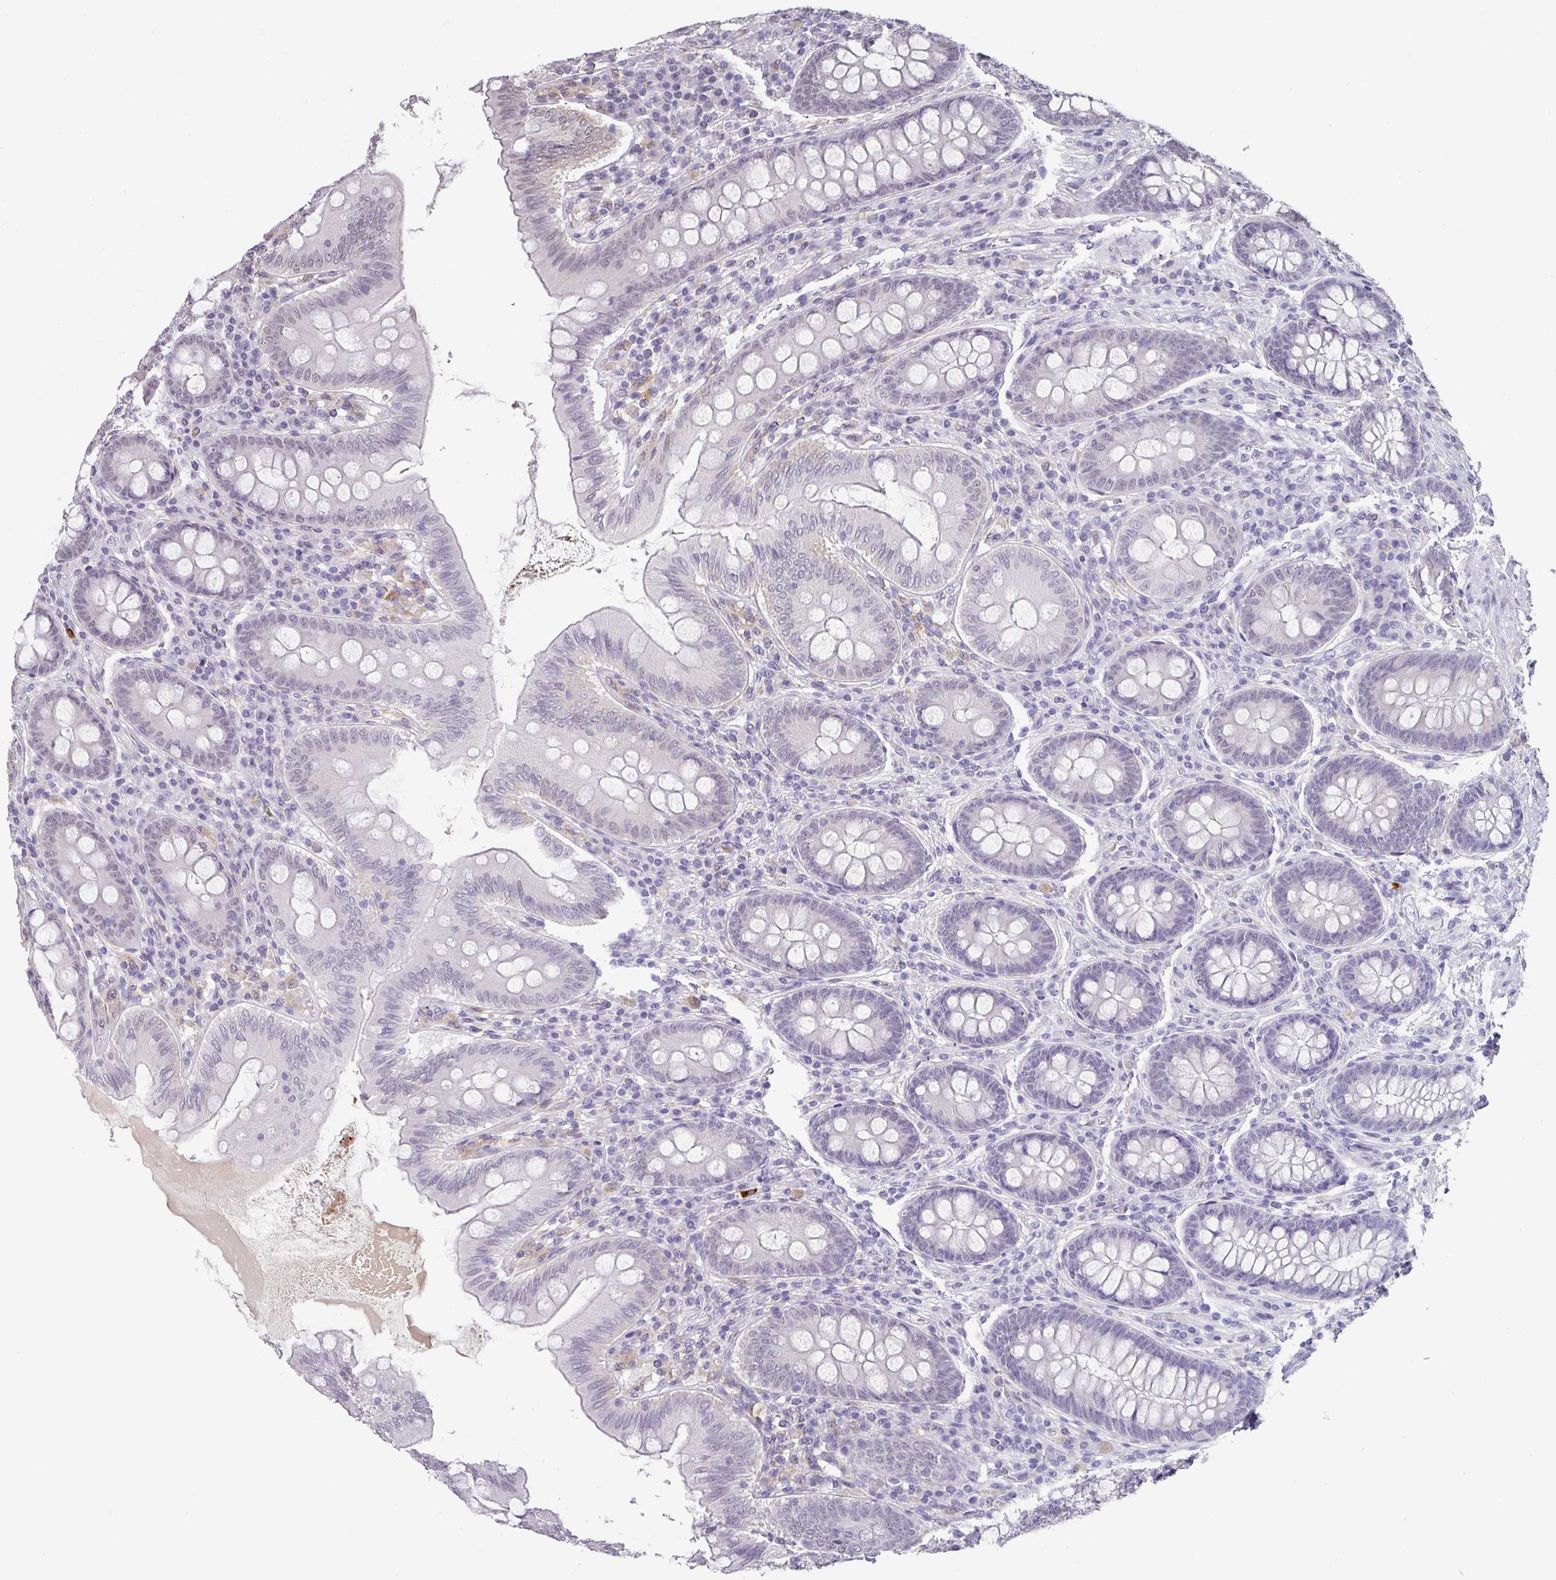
{"staining": {"intensity": "weak", "quantity": "<25%", "location": "cytoplasmic/membranous"}, "tissue": "appendix", "cell_type": "Glandular cells", "image_type": "normal", "snomed": [{"axis": "morphology", "description": "Normal tissue, NOS"}, {"axis": "topography", "description": "Appendix"}], "caption": "This is an immunohistochemistry (IHC) image of benign appendix. There is no positivity in glandular cells.", "gene": "C1QB", "patient": {"sex": "male", "age": 71}}